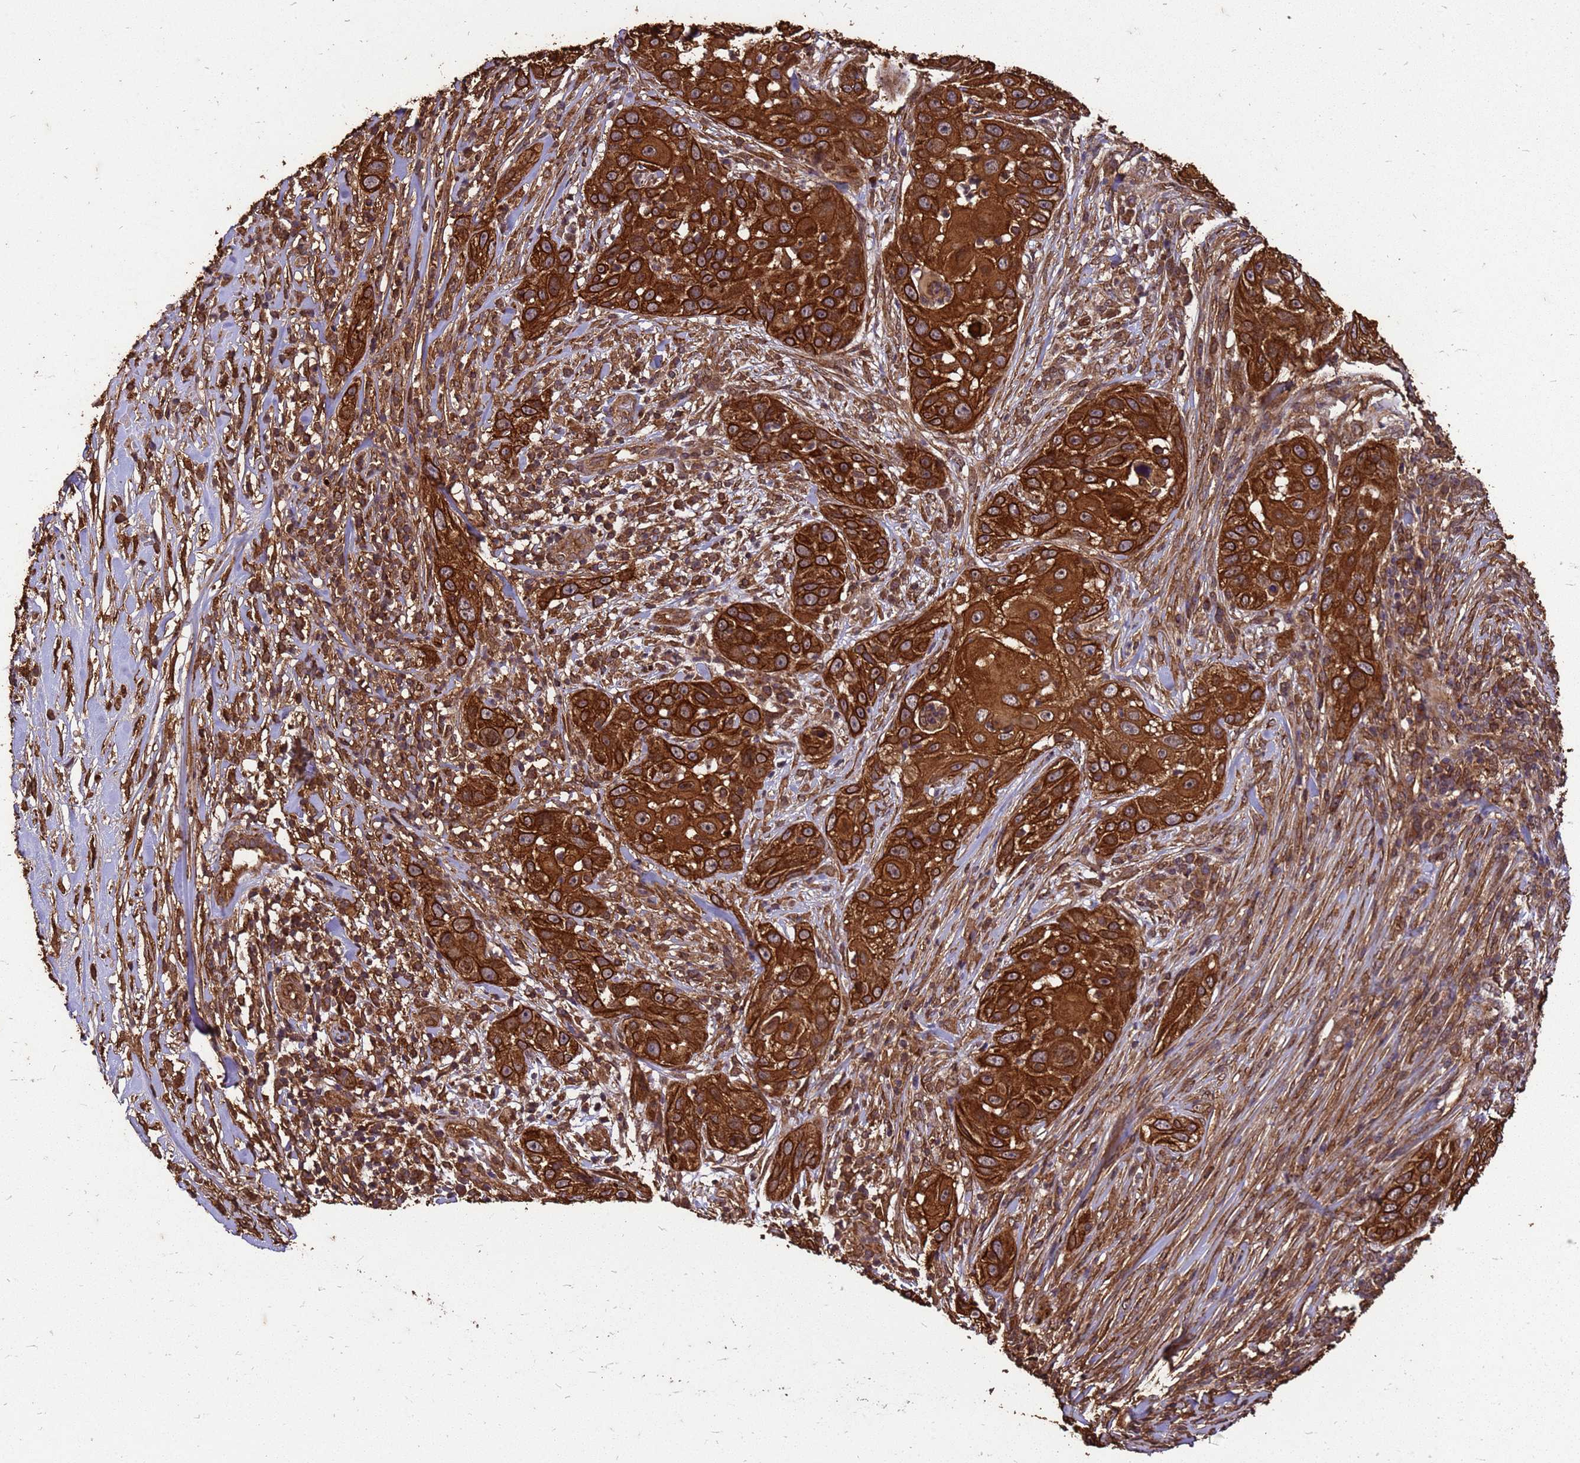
{"staining": {"intensity": "strong", "quantity": ">75%", "location": "cytoplasmic/membranous"}, "tissue": "skin cancer", "cell_type": "Tumor cells", "image_type": "cancer", "snomed": [{"axis": "morphology", "description": "Squamous cell carcinoma, NOS"}, {"axis": "topography", "description": "Skin"}], "caption": "Immunohistochemistry (IHC) micrograph of neoplastic tissue: human skin squamous cell carcinoma stained using IHC reveals high levels of strong protein expression localized specifically in the cytoplasmic/membranous of tumor cells, appearing as a cytoplasmic/membranous brown color.", "gene": "ZNF618", "patient": {"sex": "female", "age": 44}}